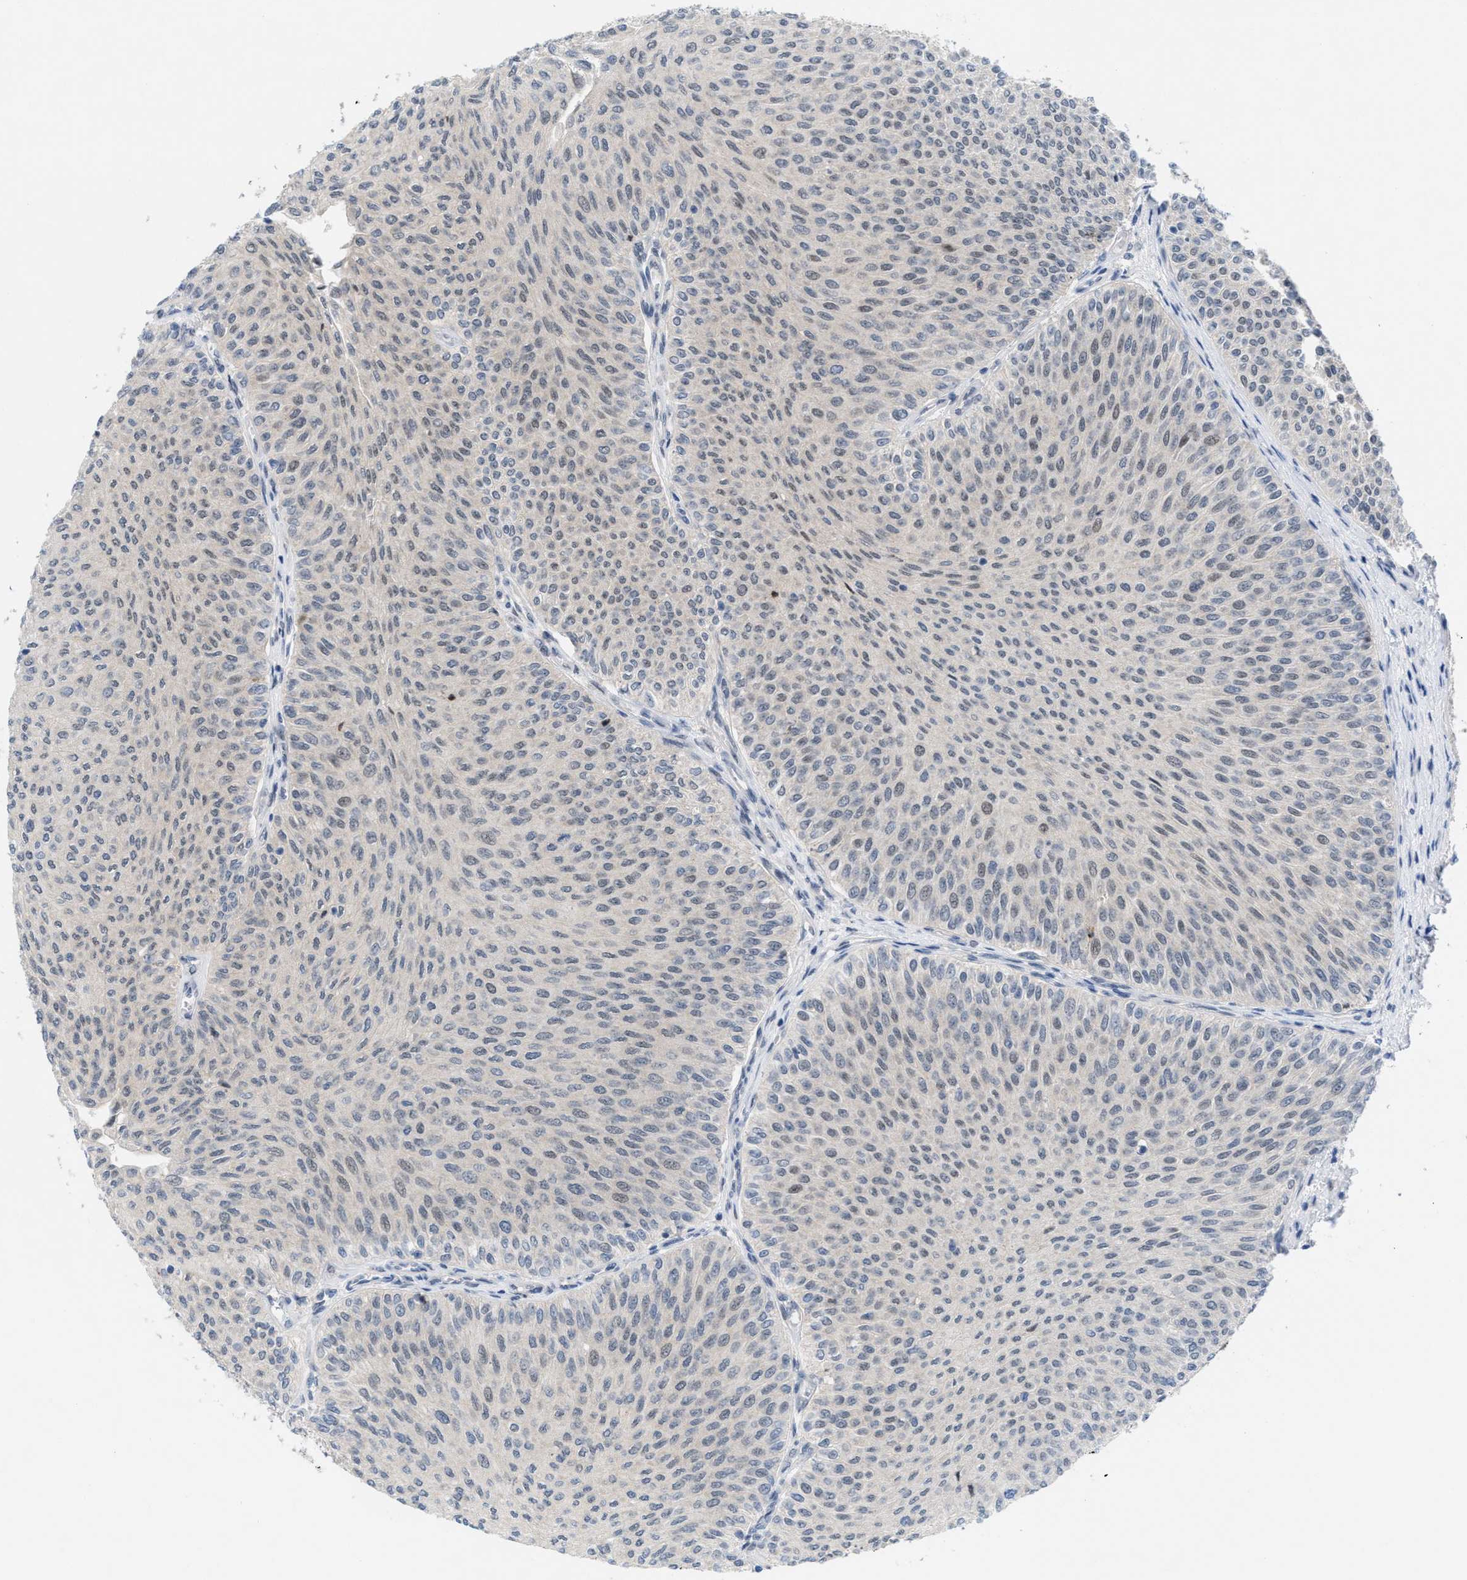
{"staining": {"intensity": "weak", "quantity": "25%-75%", "location": "nuclear"}, "tissue": "urothelial cancer", "cell_type": "Tumor cells", "image_type": "cancer", "snomed": [{"axis": "morphology", "description": "Urothelial carcinoma, Low grade"}, {"axis": "topography", "description": "Urinary bladder"}], "caption": "Urothelial cancer was stained to show a protein in brown. There is low levels of weak nuclear staining in approximately 25%-75% of tumor cells.", "gene": "WIPI2", "patient": {"sex": "male", "age": 78}}